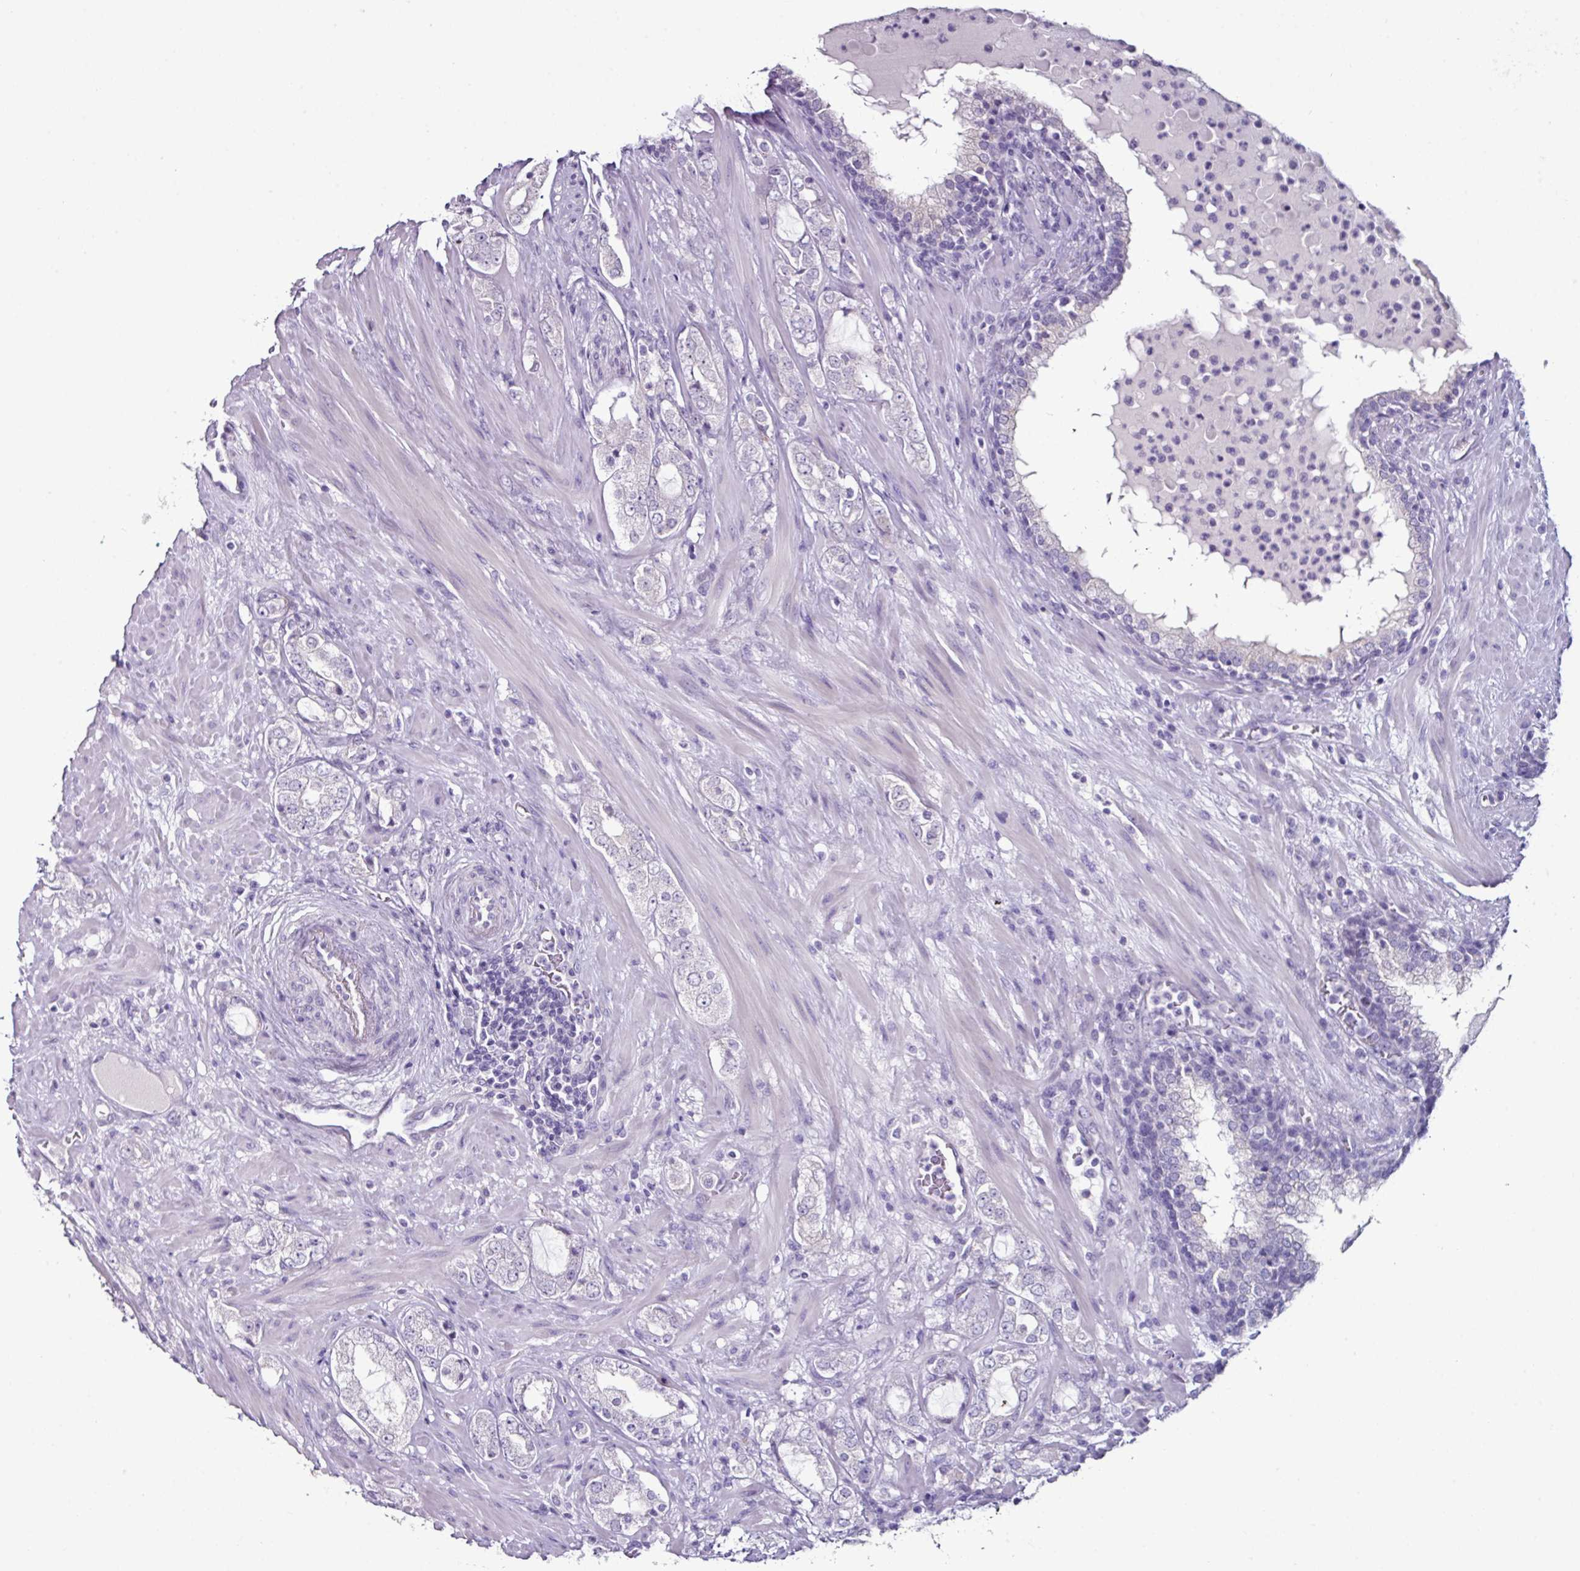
{"staining": {"intensity": "negative", "quantity": "none", "location": "none"}, "tissue": "prostate cancer", "cell_type": "Tumor cells", "image_type": "cancer", "snomed": [{"axis": "morphology", "description": "Adenocarcinoma, High grade"}, {"axis": "topography", "description": "Prostate"}], "caption": "Image shows no protein expression in tumor cells of prostate adenocarcinoma (high-grade) tissue. (Stains: DAB immunohistochemistry (IHC) with hematoxylin counter stain, Microscopy: brightfield microscopy at high magnification).", "gene": "GLP2R", "patient": {"sex": "male", "age": 64}}